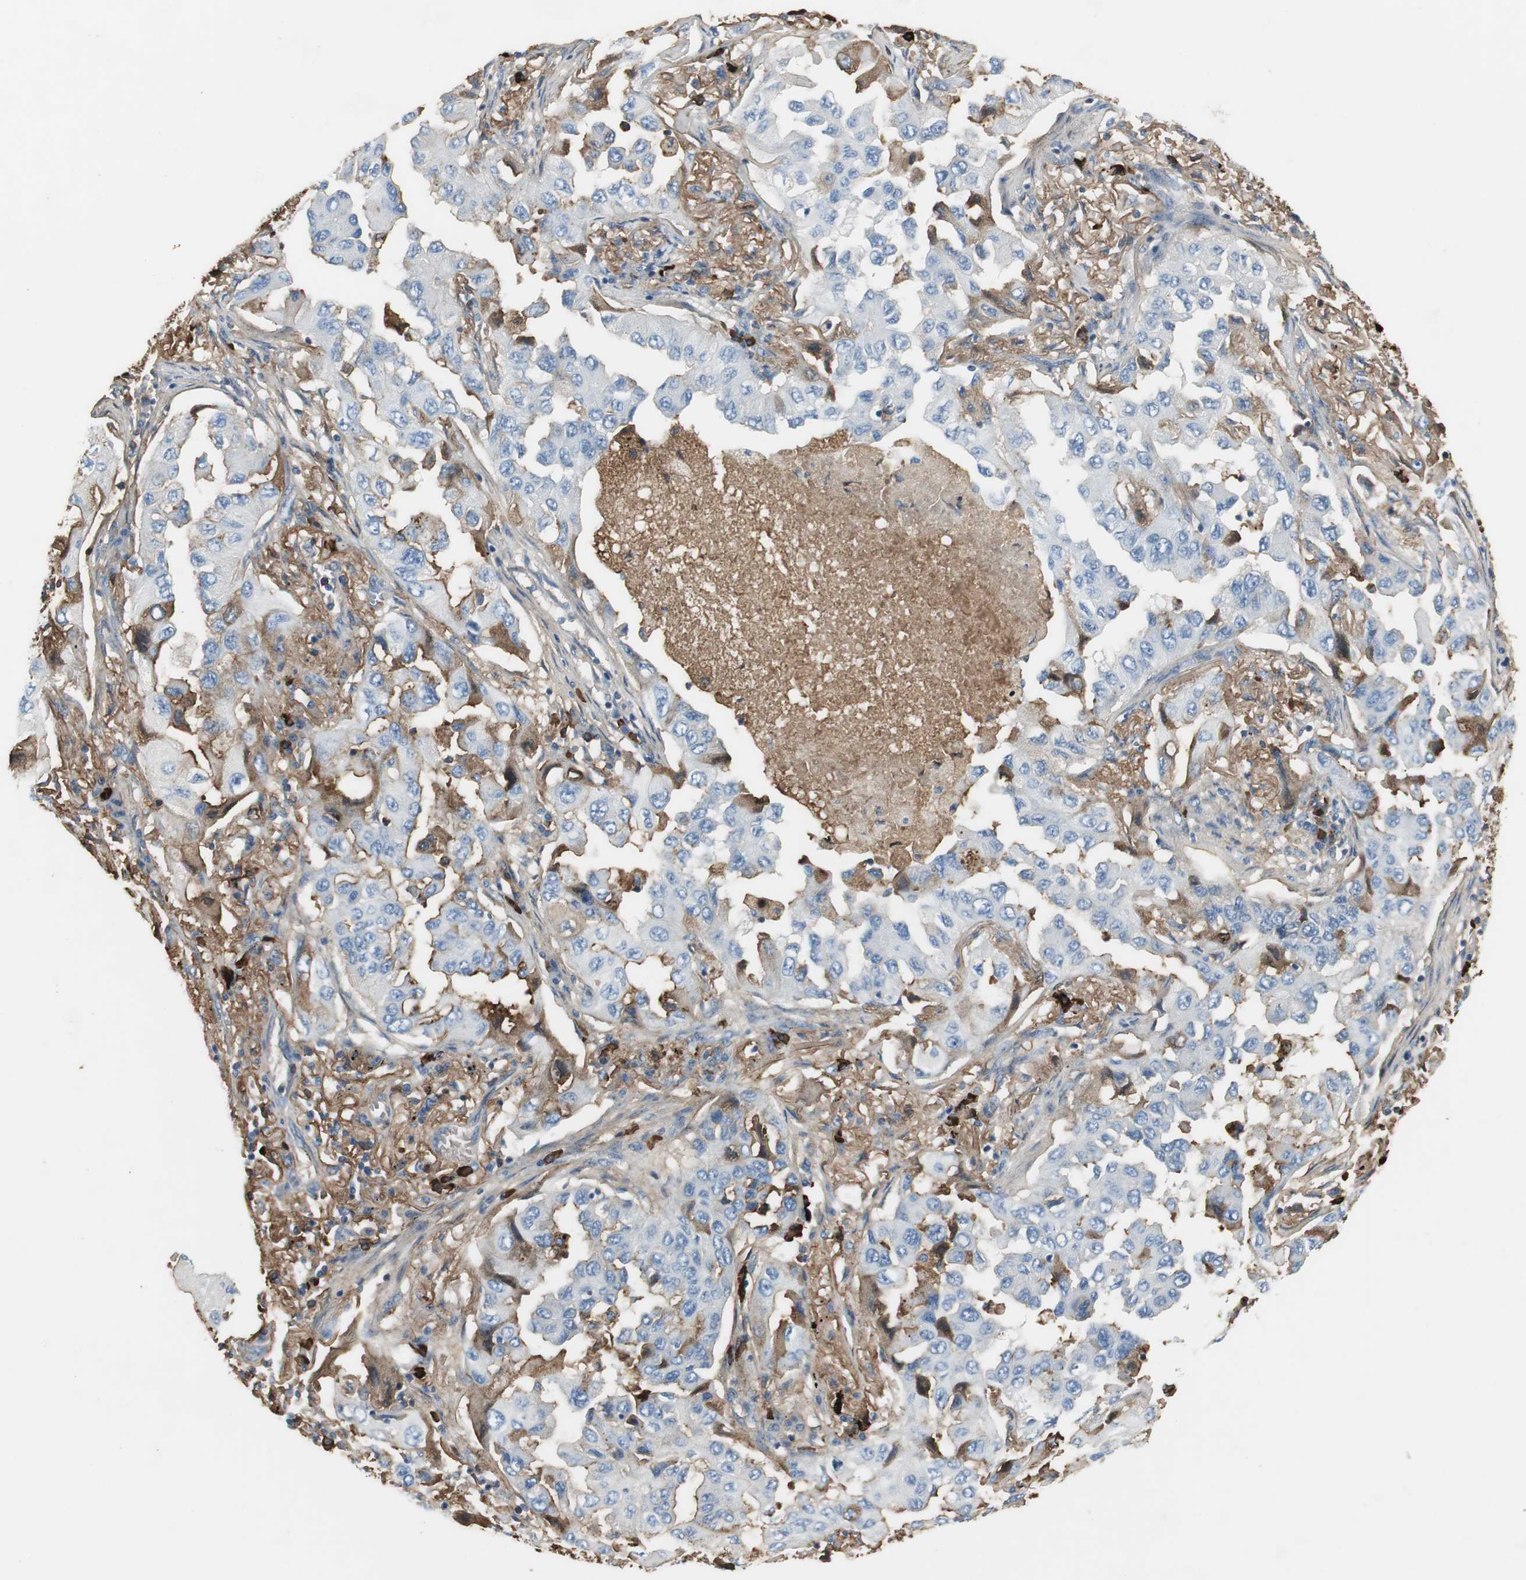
{"staining": {"intensity": "weak", "quantity": "<25%", "location": "cytoplasmic/membranous"}, "tissue": "lung cancer", "cell_type": "Tumor cells", "image_type": "cancer", "snomed": [{"axis": "morphology", "description": "Adenocarcinoma, NOS"}, {"axis": "topography", "description": "Lung"}], "caption": "Lung adenocarcinoma stained for a protein using IHC displays no positivity tumor cells.", "gene": "IGHA1", "patient": {"sex": "female", "age": 65}}